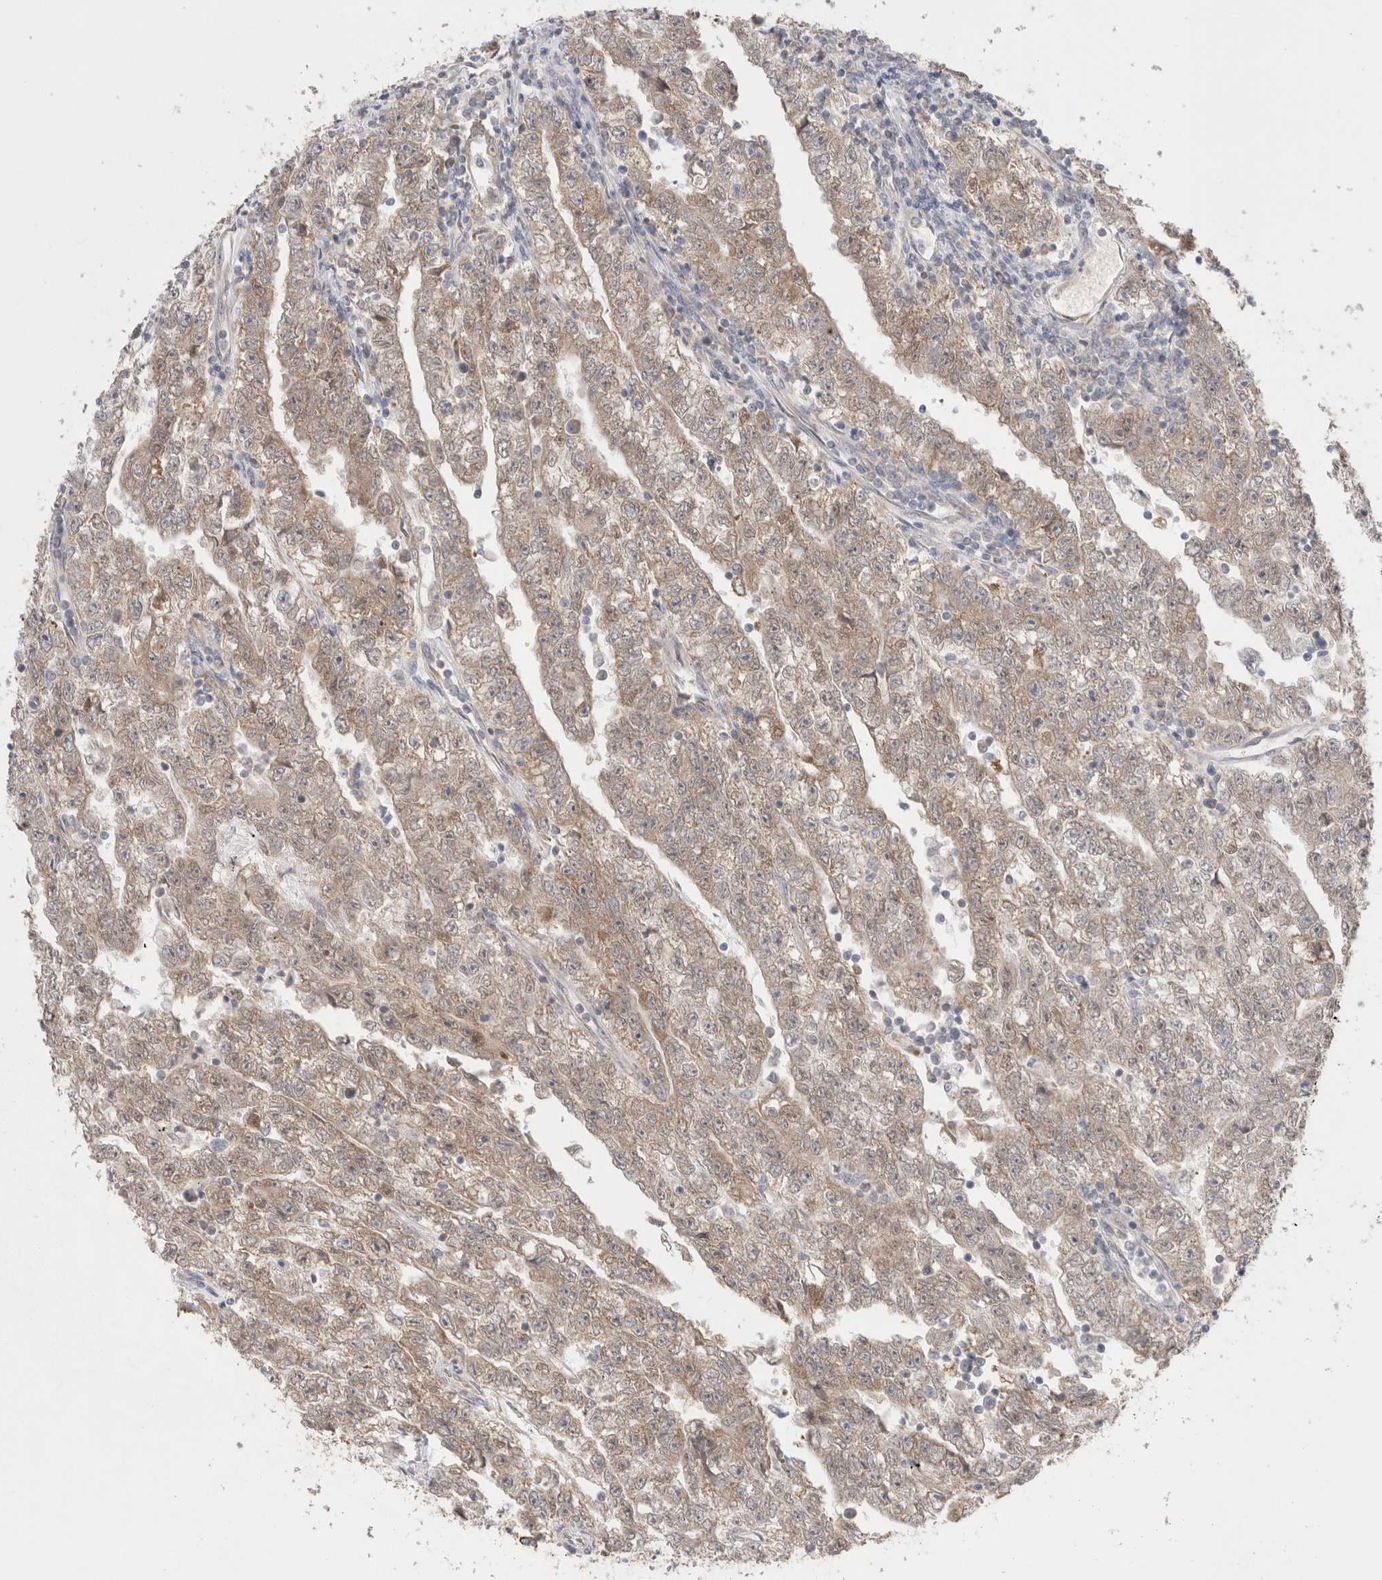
{"staining": {"intensity": "weak", "quantity": ">75%", "location": "cytoplasmic/membranous"}, "tissue": "testis cancer", "cell_type": "Tumor cells", "image_type": "cancer", "snomed": [{"axis": "morphology", "description": "Carcinoma, Embryonal, NOS"}, {"axis": "topography", "description": "Testis"}], "caption": "Immunohistochemical staining of human testis cancer (embryonal carcinoma) shows weak cytoplasmic/membranous protein expression in about >75% of tumor cells. (IHC, brightfield microscopy, high magnification).", "gene": "NDOR1", "patient": {"sex": "male", "age": 25}}